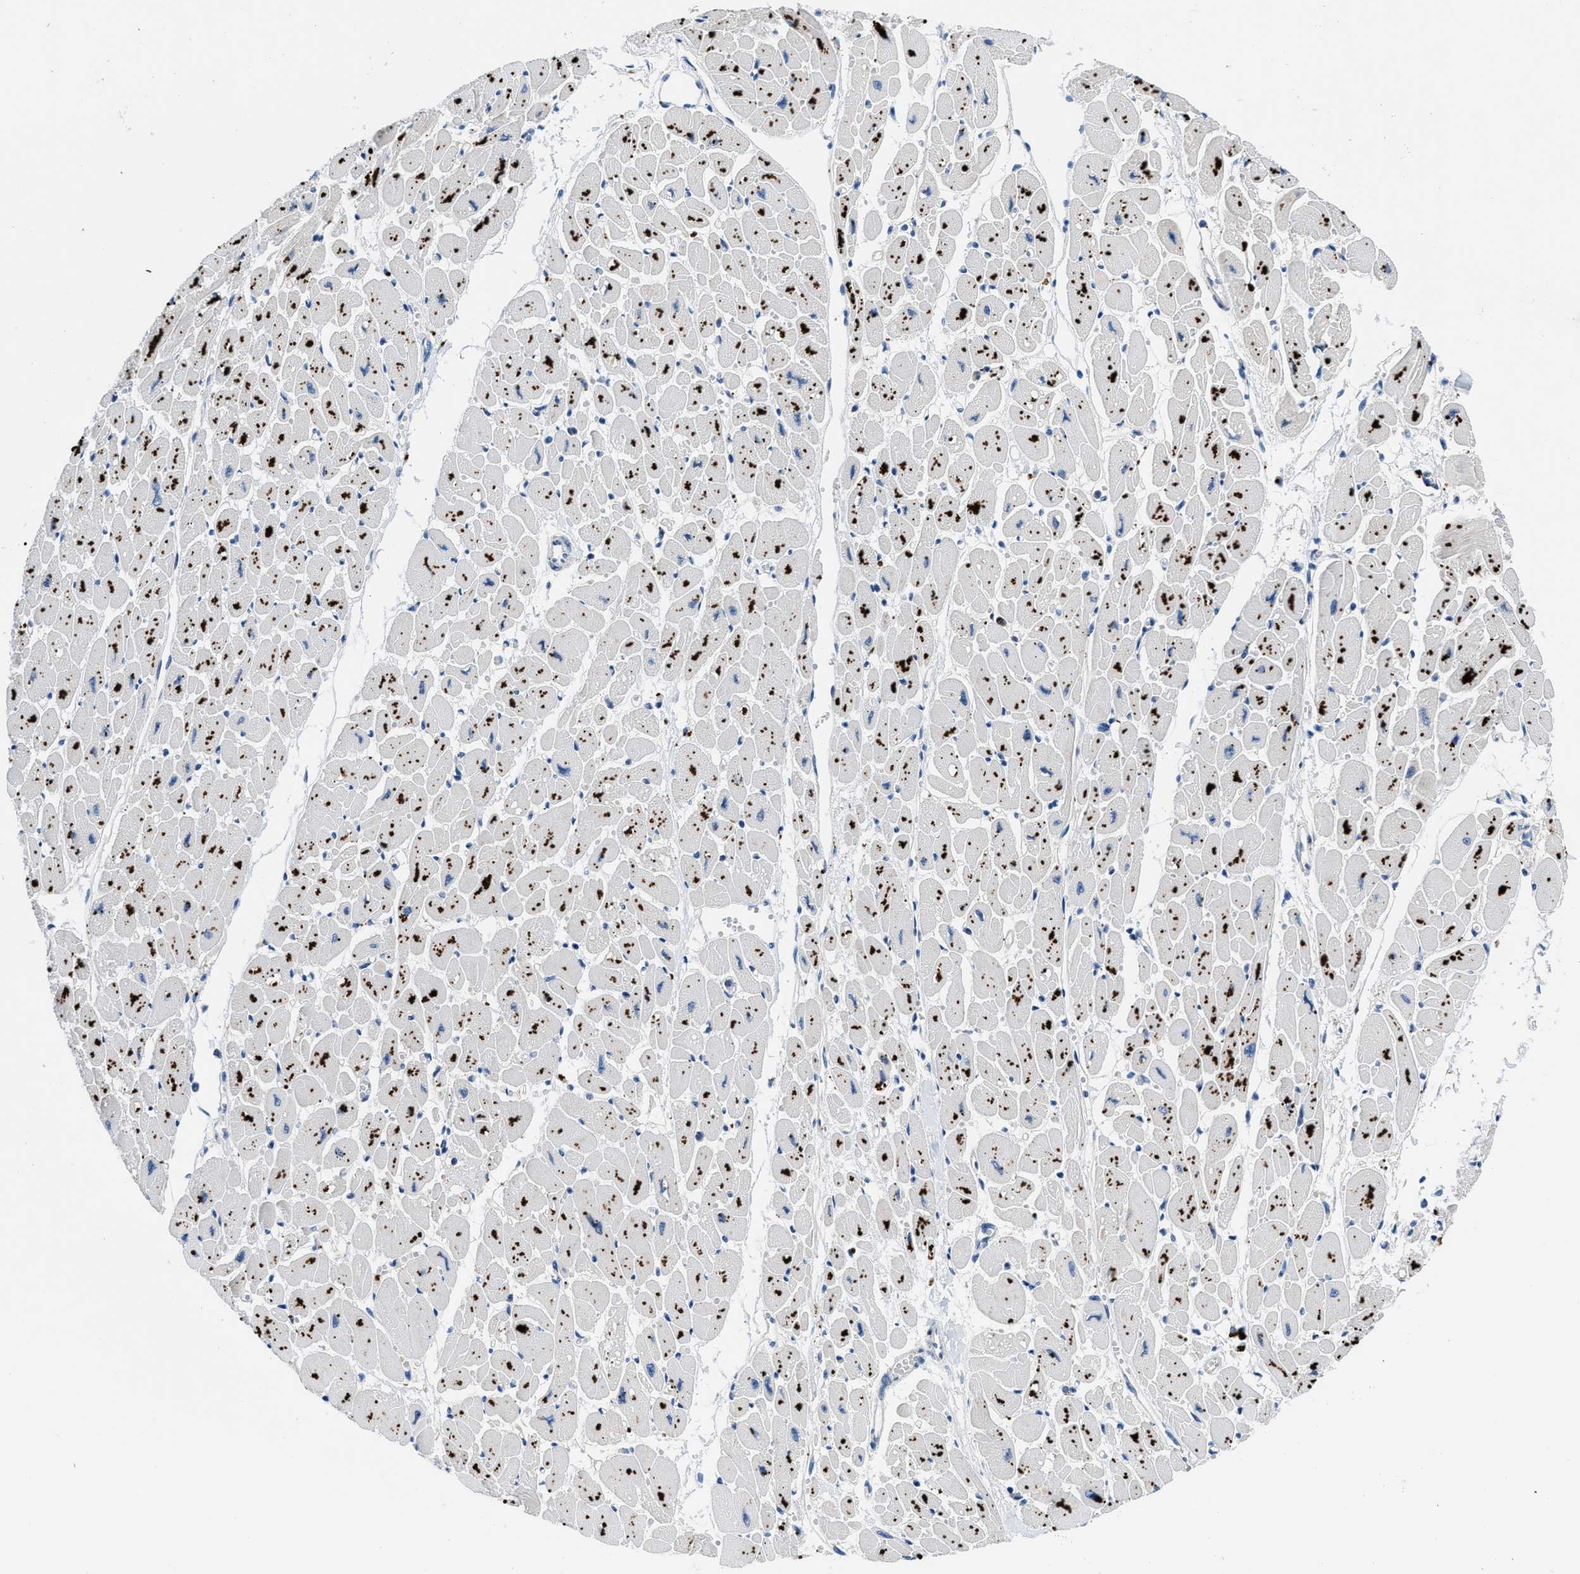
{"staining": {"intensity": "strong", "quantity": "<25%", "location": "cytoplasmic/membranous"}, "tissue": "heart muscle", "cell_type": "Cardiomyocytes", "image_type": "normal", "snomed": [{"axis": "morphology", "description": "Normal tissue, NOS"}, {"axis": "topography", "description": "Heart"}], "caption": "DAB (3,3'-diaminobenzidine) immunohistochemical staining of unremarkable human heart muscle exhibits strong cytoplasmic/membranous protein positivity in approximately <25% of cardiomyocytes.", "gene": "ADGRE3", "patient": {"sex": "female", "age": 54}}